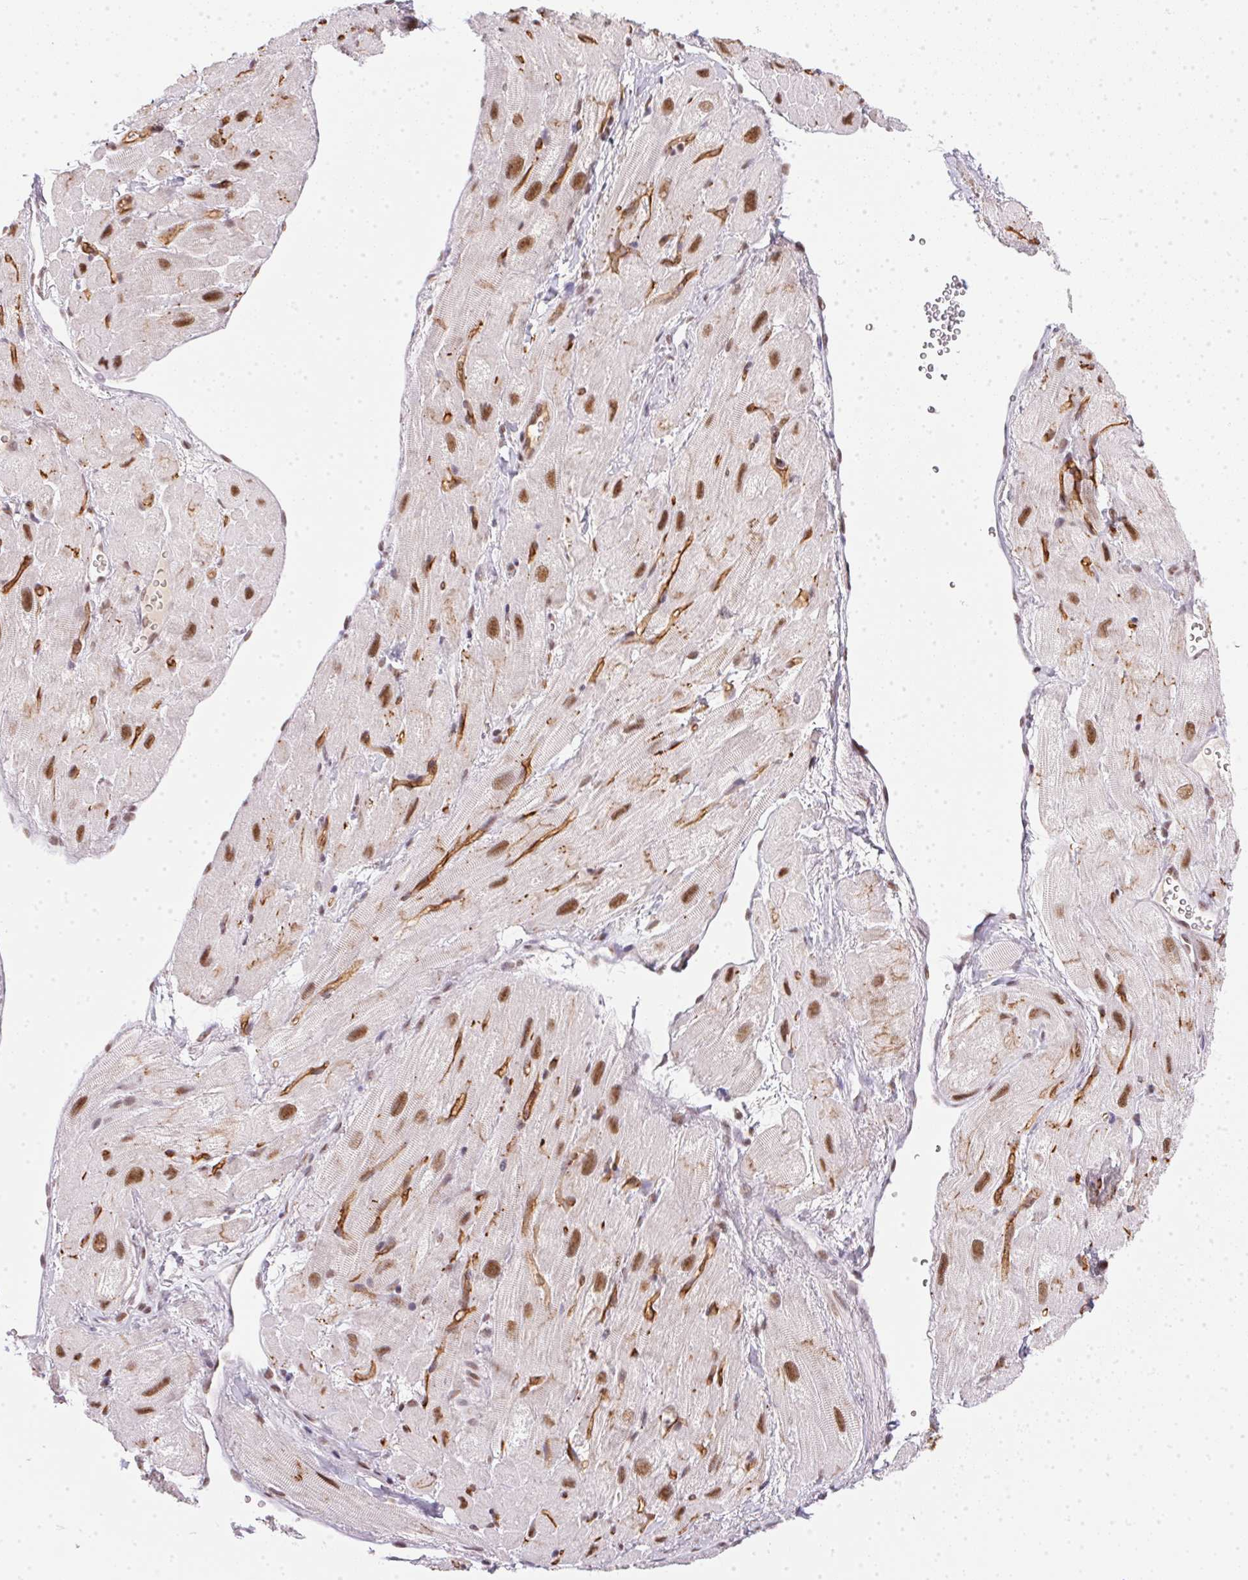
{"staining": {"intensity": "moderate", "quantity": ">75%", "location": "nuclear"}, "tissue": "heart muscle", "cell_type": "Cardiomyocytes", "image_type": "normal", "snomed": [{"axis": "morphology", "description": "Normal tissue, NOS"}, {"axis": "topography", "description": "Heart"}], "caption": "Moderate nuclear expression is identified in approximately >75% of cardiomyocytes in normal heart muscle.", "gene": "SRSF7", "patient": {"sex": "female", "age": 62}}